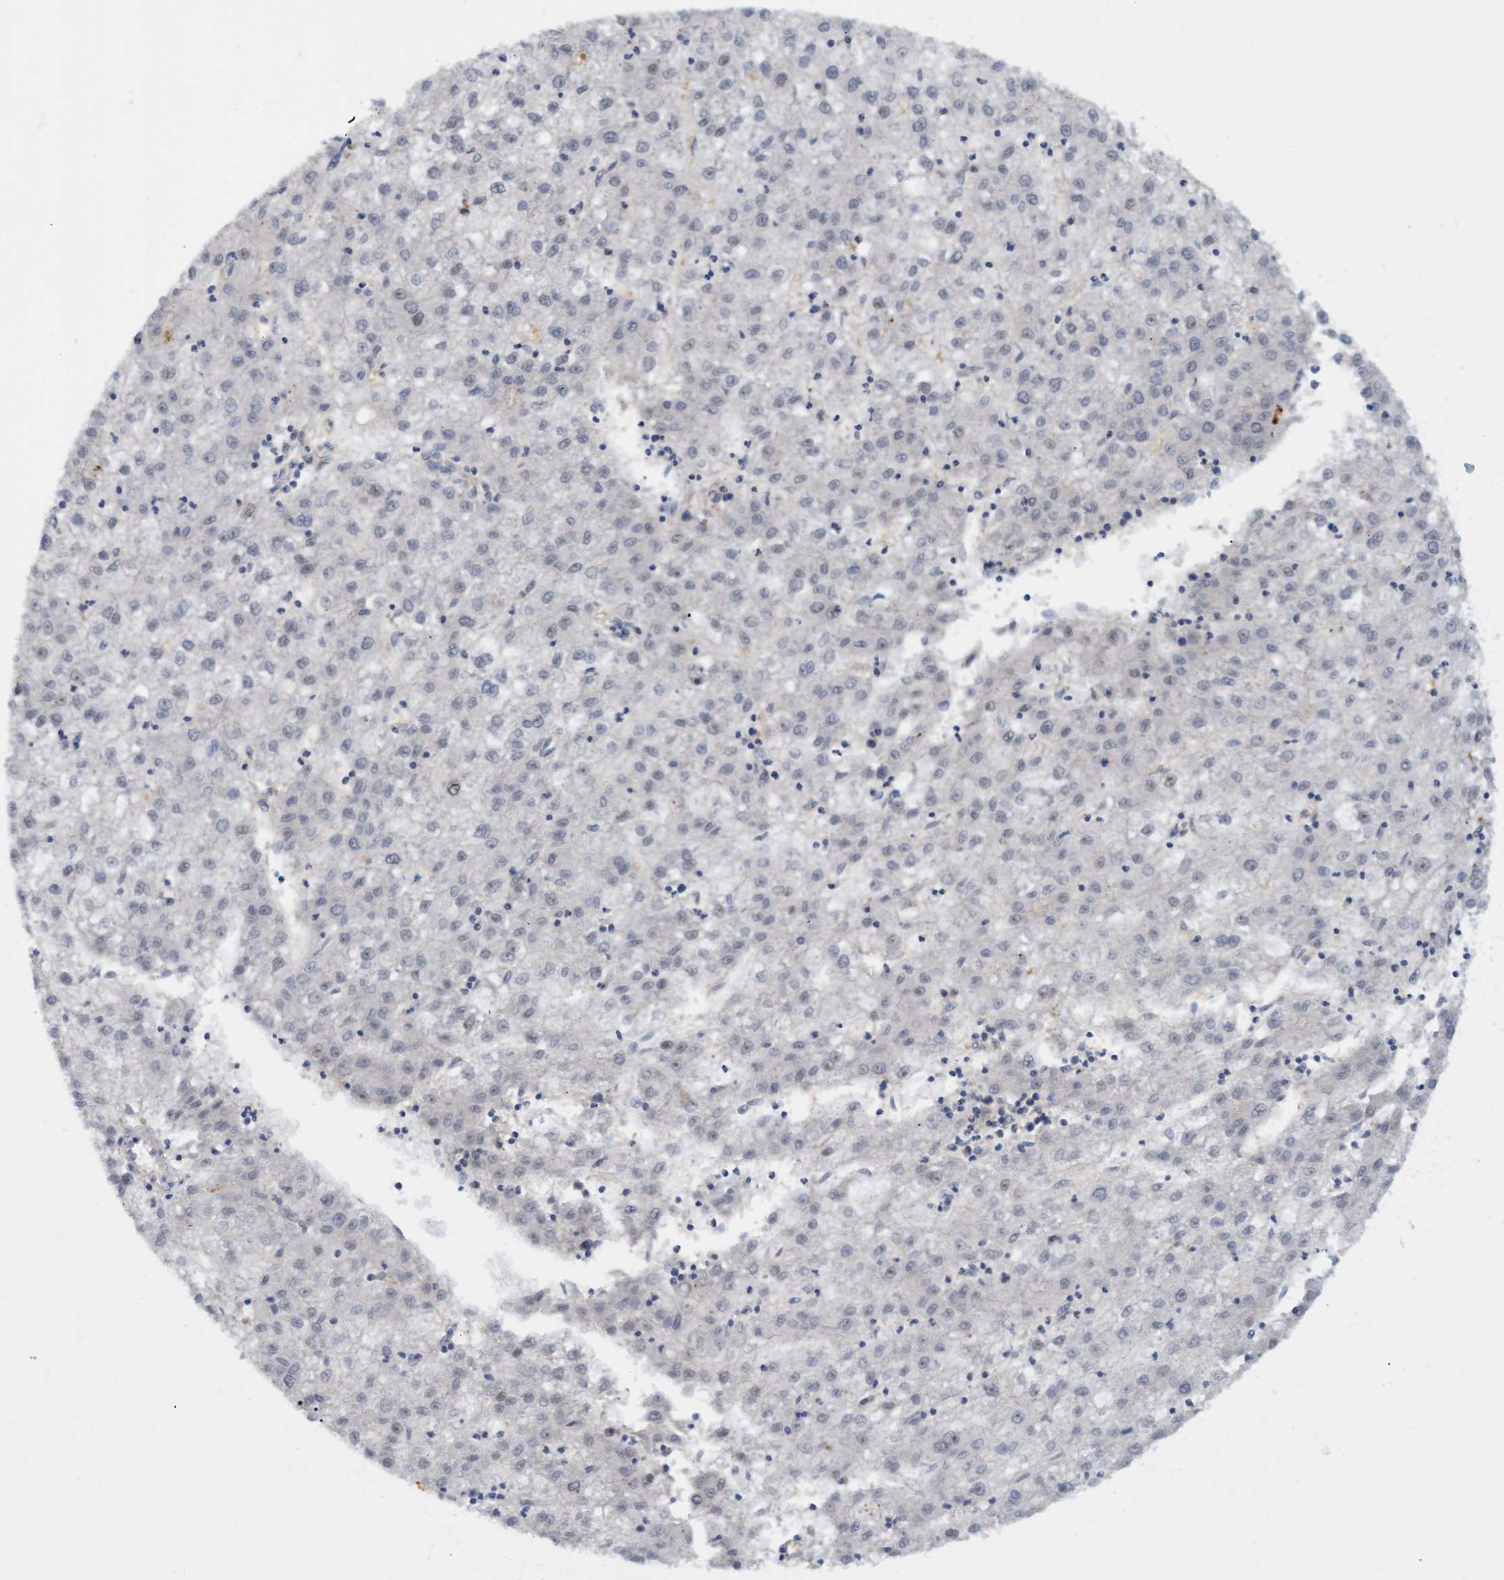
{"staining": {"intensity": "negative", "quantity": "none", "location": "none"}, "tissue": "liver cancer", "cell_type": "Tumor cells", "image_type": "cancer", "snomed": [{"axis": "morphology", "description": "Carcinoma, Hepatocellular, NOS"}, {"axis": "topography", "description": "Liver"}], "caption": "The IHC micrograph has no significant expression in tumor cells of liver cancer tissue. Nuclei are stained in blue.", "gene": "PINX1", "patient": {"sex": "male", "age": 72}}